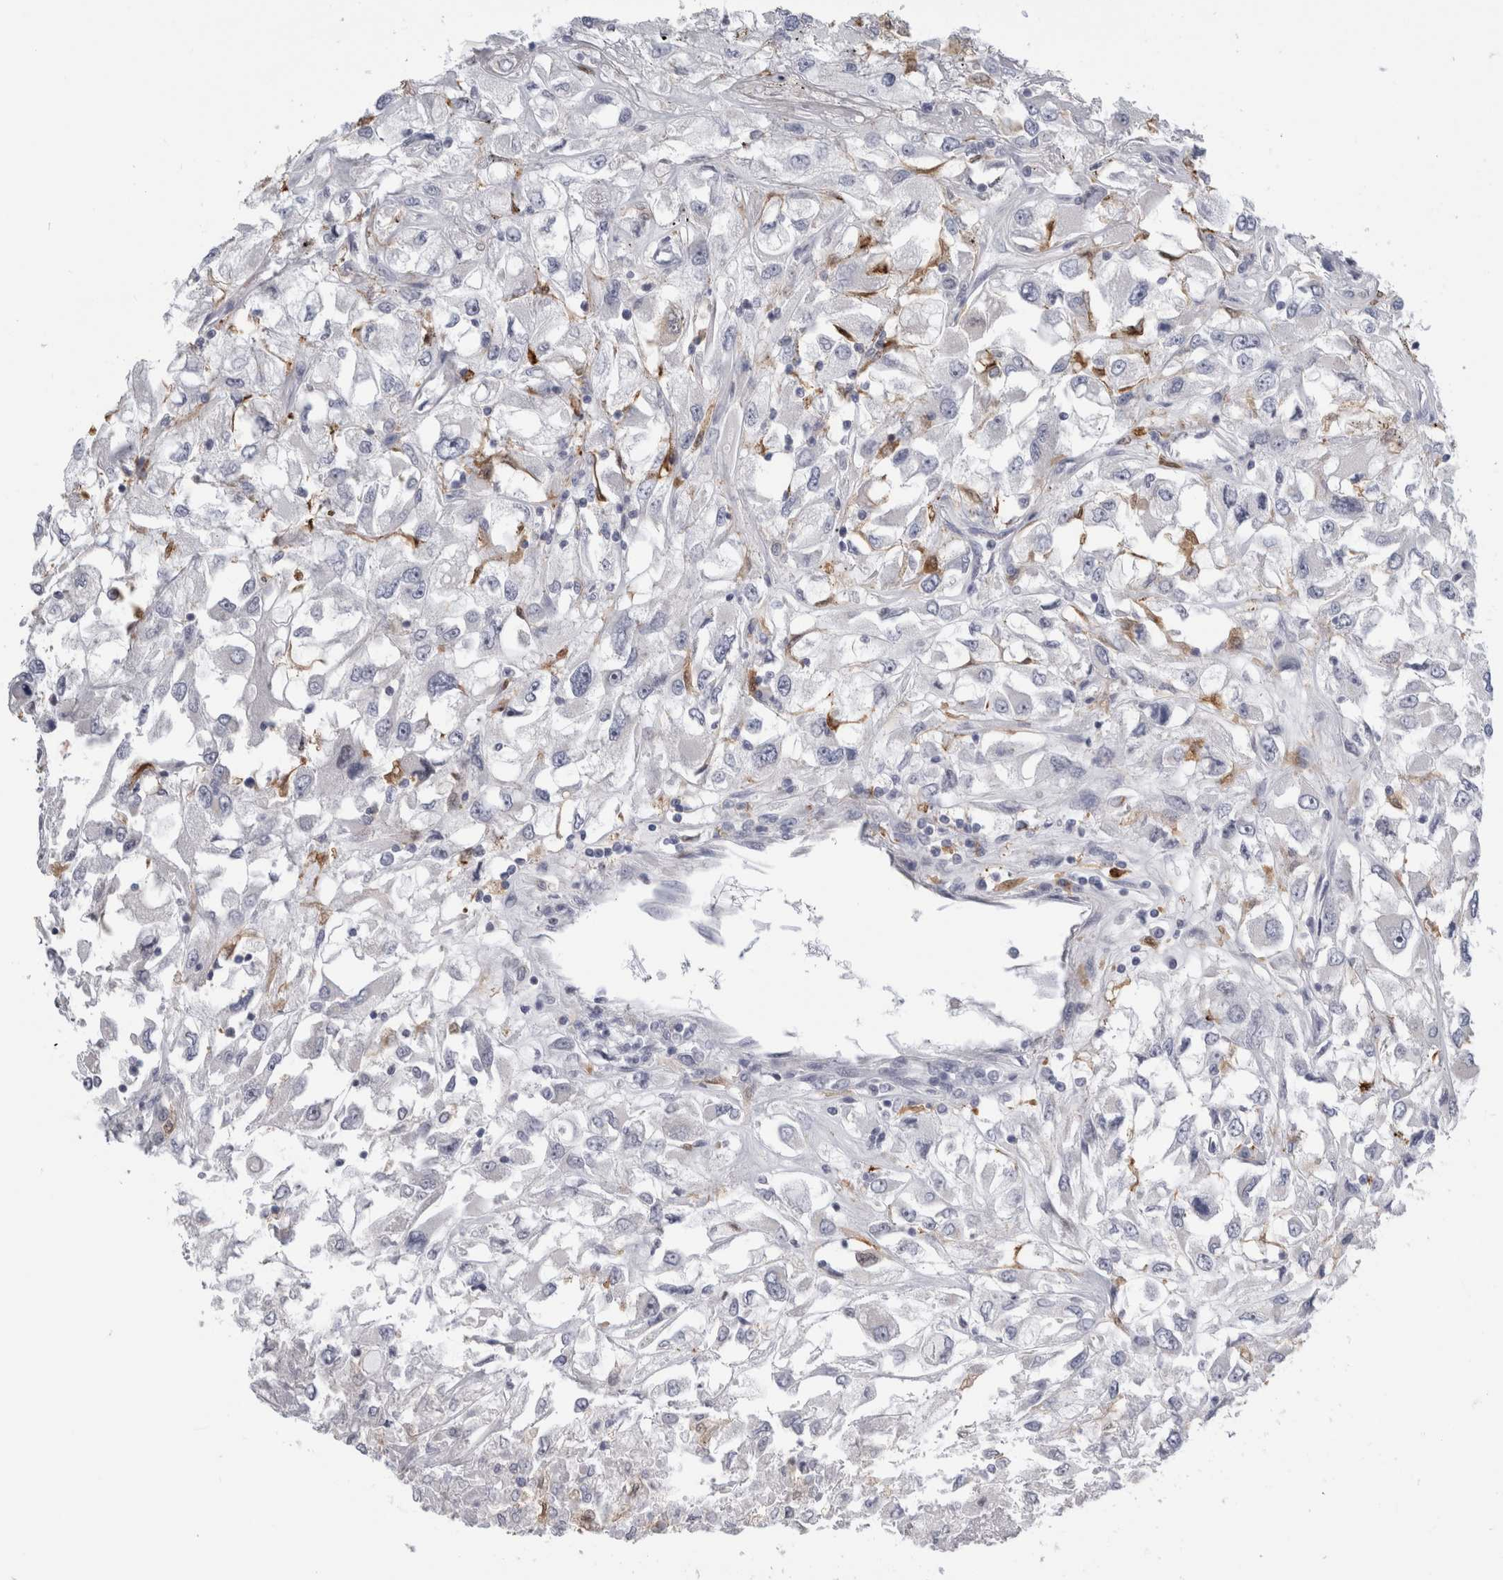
{"staining": {"intensity": "negative", "quantity": "none", "location": "none"}, "tissue": "renal cancer", "cell_type": "Tumor cells", "image_type": "cancer", "snomed": [{"axis": "morphology", "description": "Adenocarcinoma, NOS"}, {"axis": "topography", "description": "Kidney"}], "caption": "There is no significant positivity in tumor cells of renal cancer. (DAB IHC, high magnification).", "gene": "SLC20A2", "patient": {"sex": "female", "age": 52}}